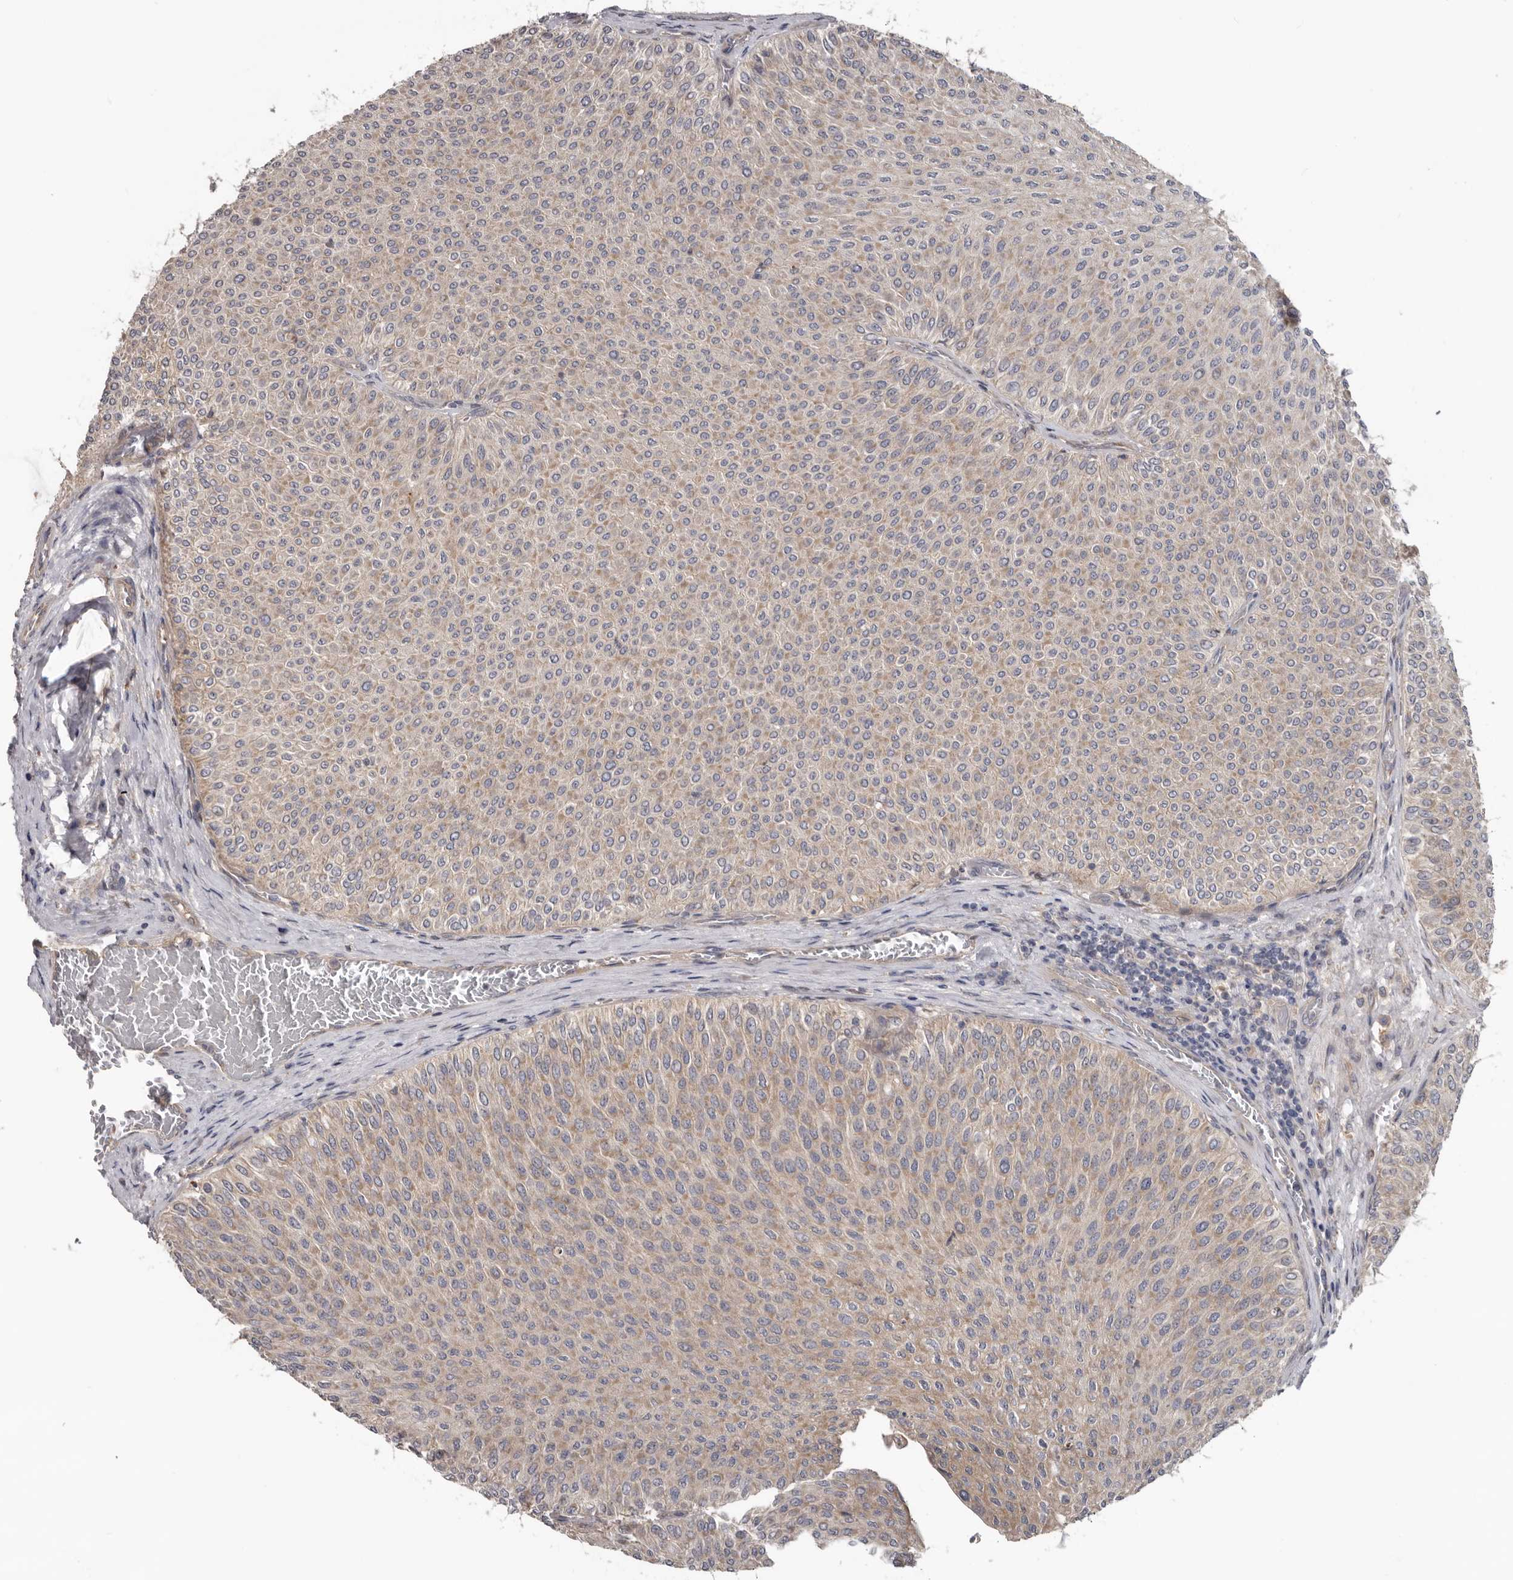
{"staining": {"intensity": "weak", "quantity": "25%-75%", "location": "cytoplasmic/membranous"}, "tissue": "urothelial cancer", "cell_type": "Tumor cells", "image_type": "cancer", "snomed": [{"axis": "morphology", "description": "Urothelial carcinoma, Low grade"}, {"axis": "topography", "description": "Urinary bladder"}], "caption": "An image of urothelial carcinoma (low-grade) stained for a protein demonstrates weak cytoplasmic/membranous brown staining in tumor cells.", "gene": "HINT3", "patient": {"sex": "male", "age": 78}}